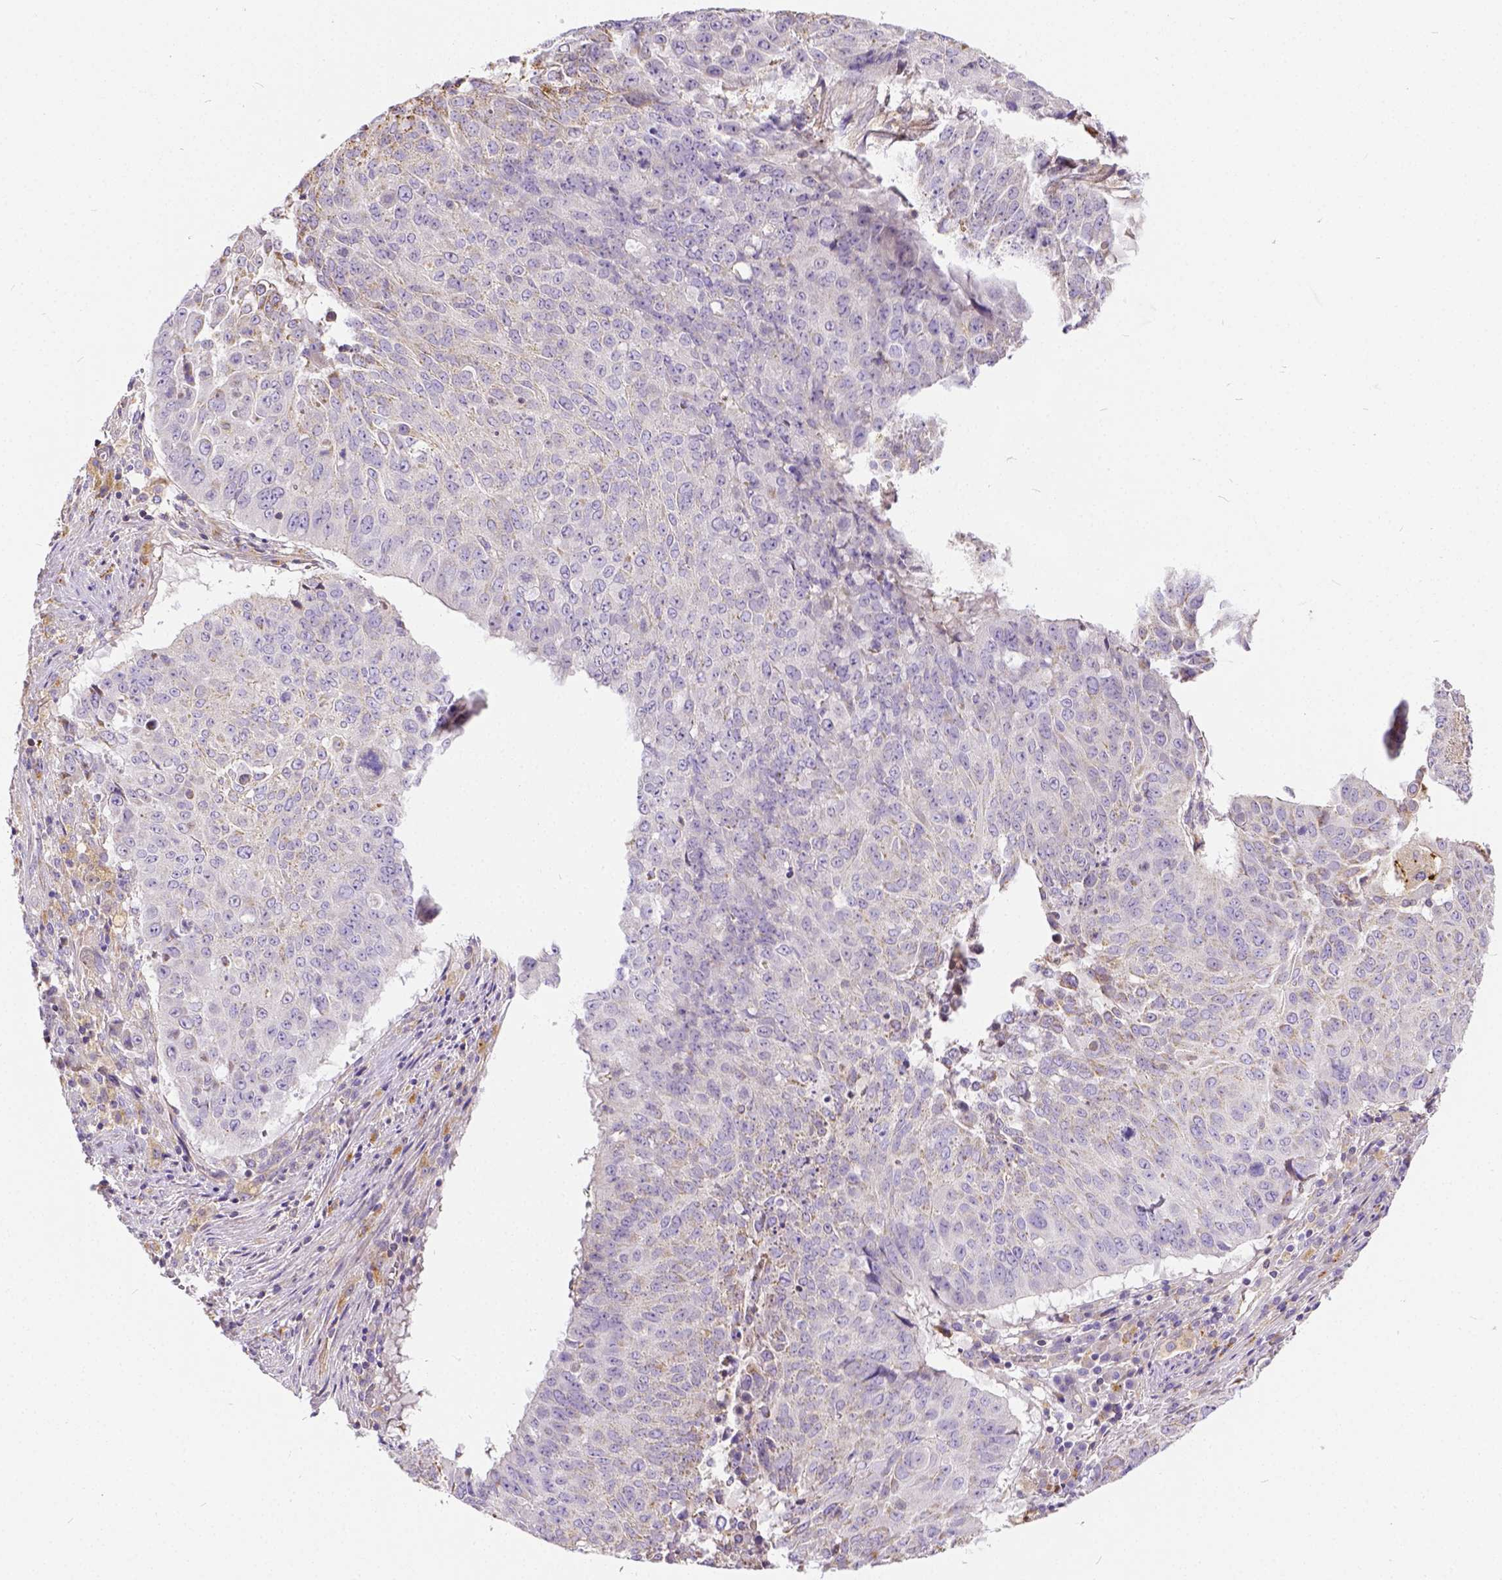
{"staining": {"intensity": "negative", "quantity": "none", "location": "none"}, "tissue": "lung cancer", "cell_type": "Tumor cells", "image_type": "cancer", "snomed": [{"axis": "morphology", "description": "Normal tissue, NOS"}, {"axis": "morphology", "description": "Squamous cell carcinoma, NOS"}, {"axis": "topography", "description": "Bronchus"}, {"axis": "topography", "description": "Lung"}], "caption": "Lung cancer (squamous cell carcinoma) was stained to show a protein in brown. There is no significant expression in tumor cells.", "gene": "CADM4", "patient": {"sex": "male", "age": 64}}